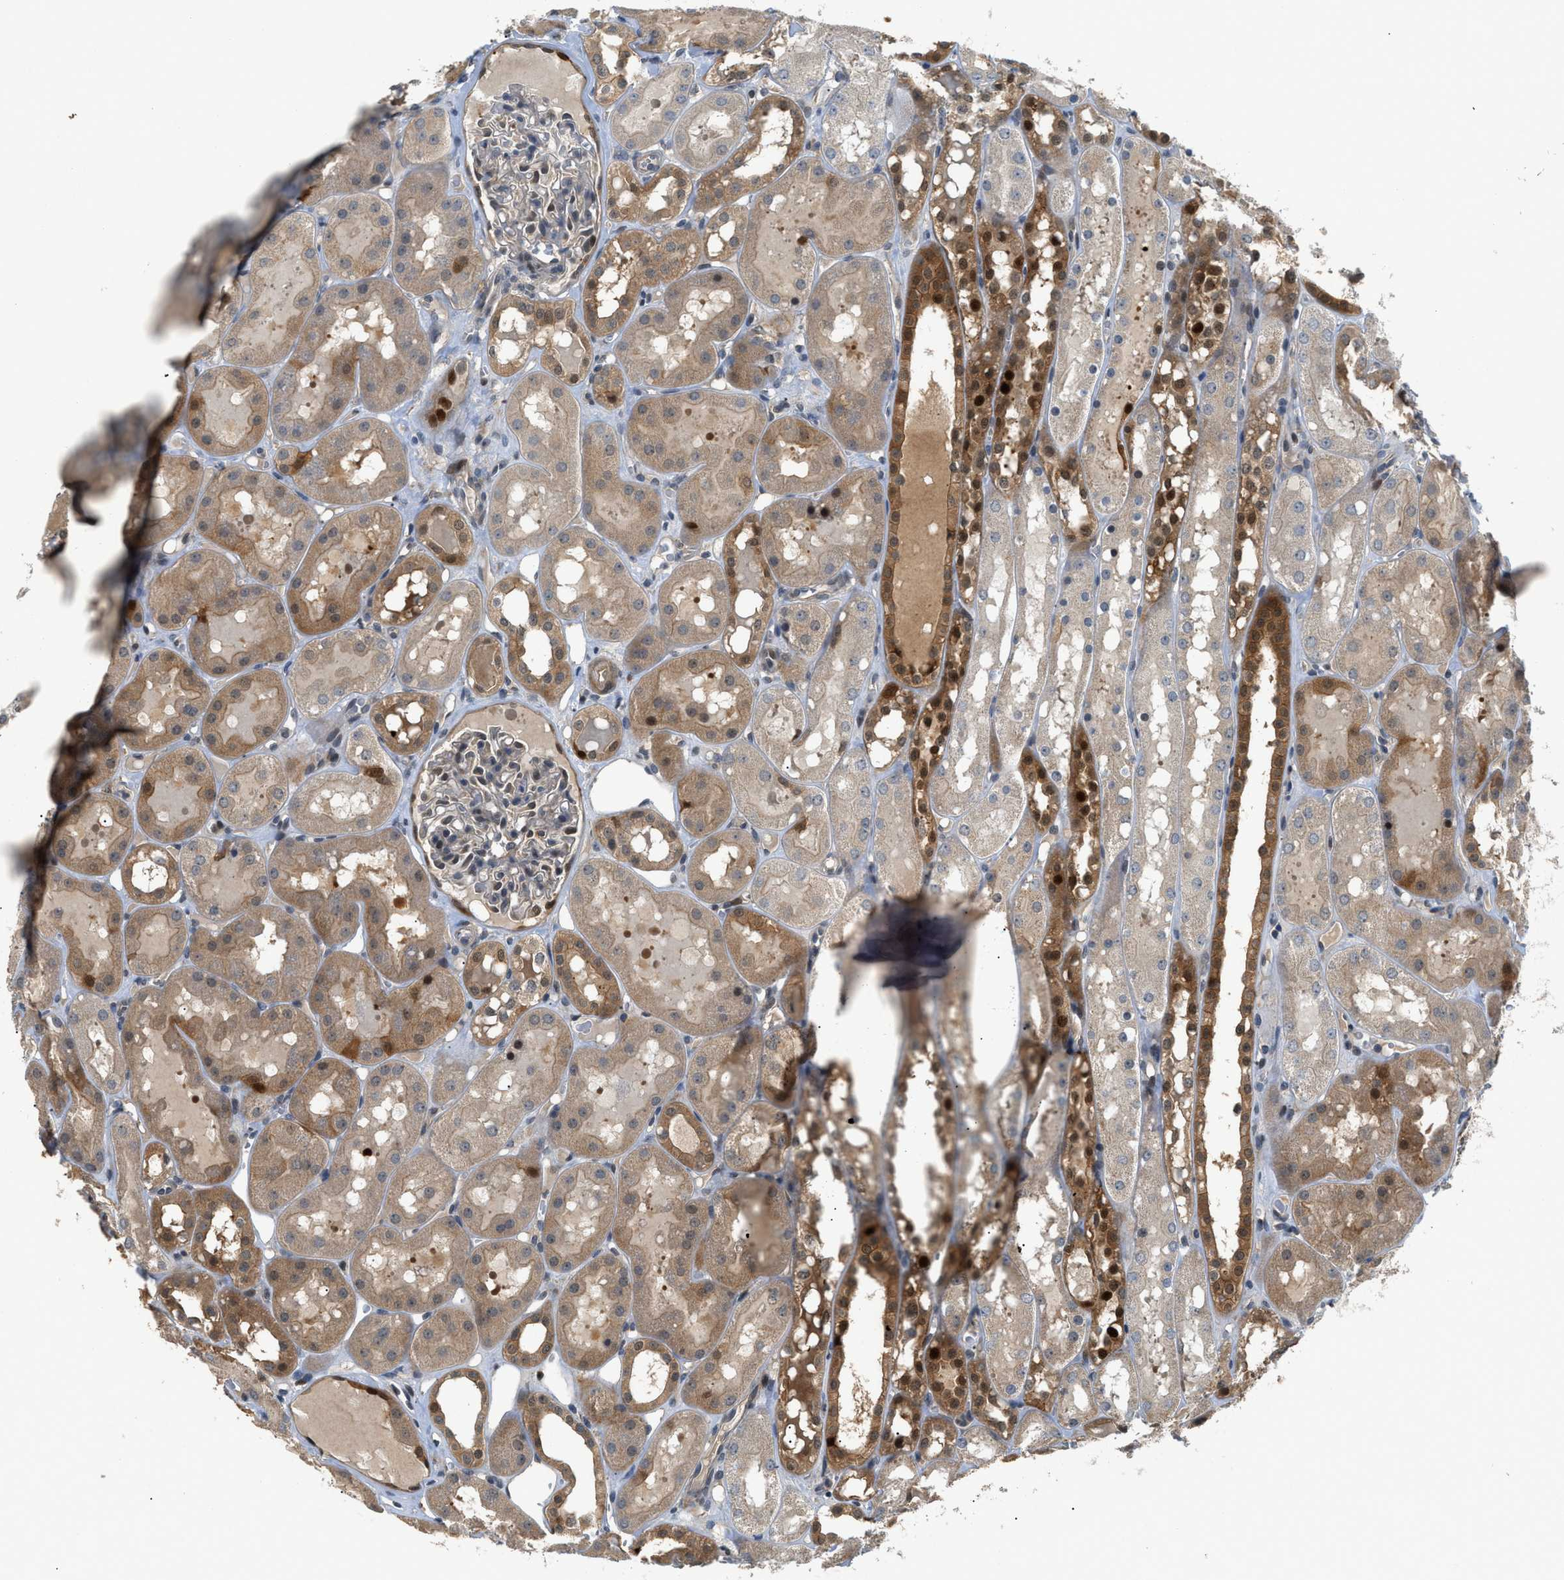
{"staining": {"intensity": "negative", "quantity": "none", "location": "none"}, "tissue": "kidney", "cell_type": "Cells in glomeruli", "image_type": "normal", "snomed": [{"axis": "morphology", "description": "Normal tissue, NOS"}, {"axis": "topography", "description": "Kidney"}, {"axis": "topography", "description": "Urinary bladder"}], "caption": "High power microscopy micrograph of an IHC micrograph of benign kidney, revealing no significant expression in cells in glomeruli.", "gene": "TRAK2", "patient": {"sex": "male", "age": 16}}